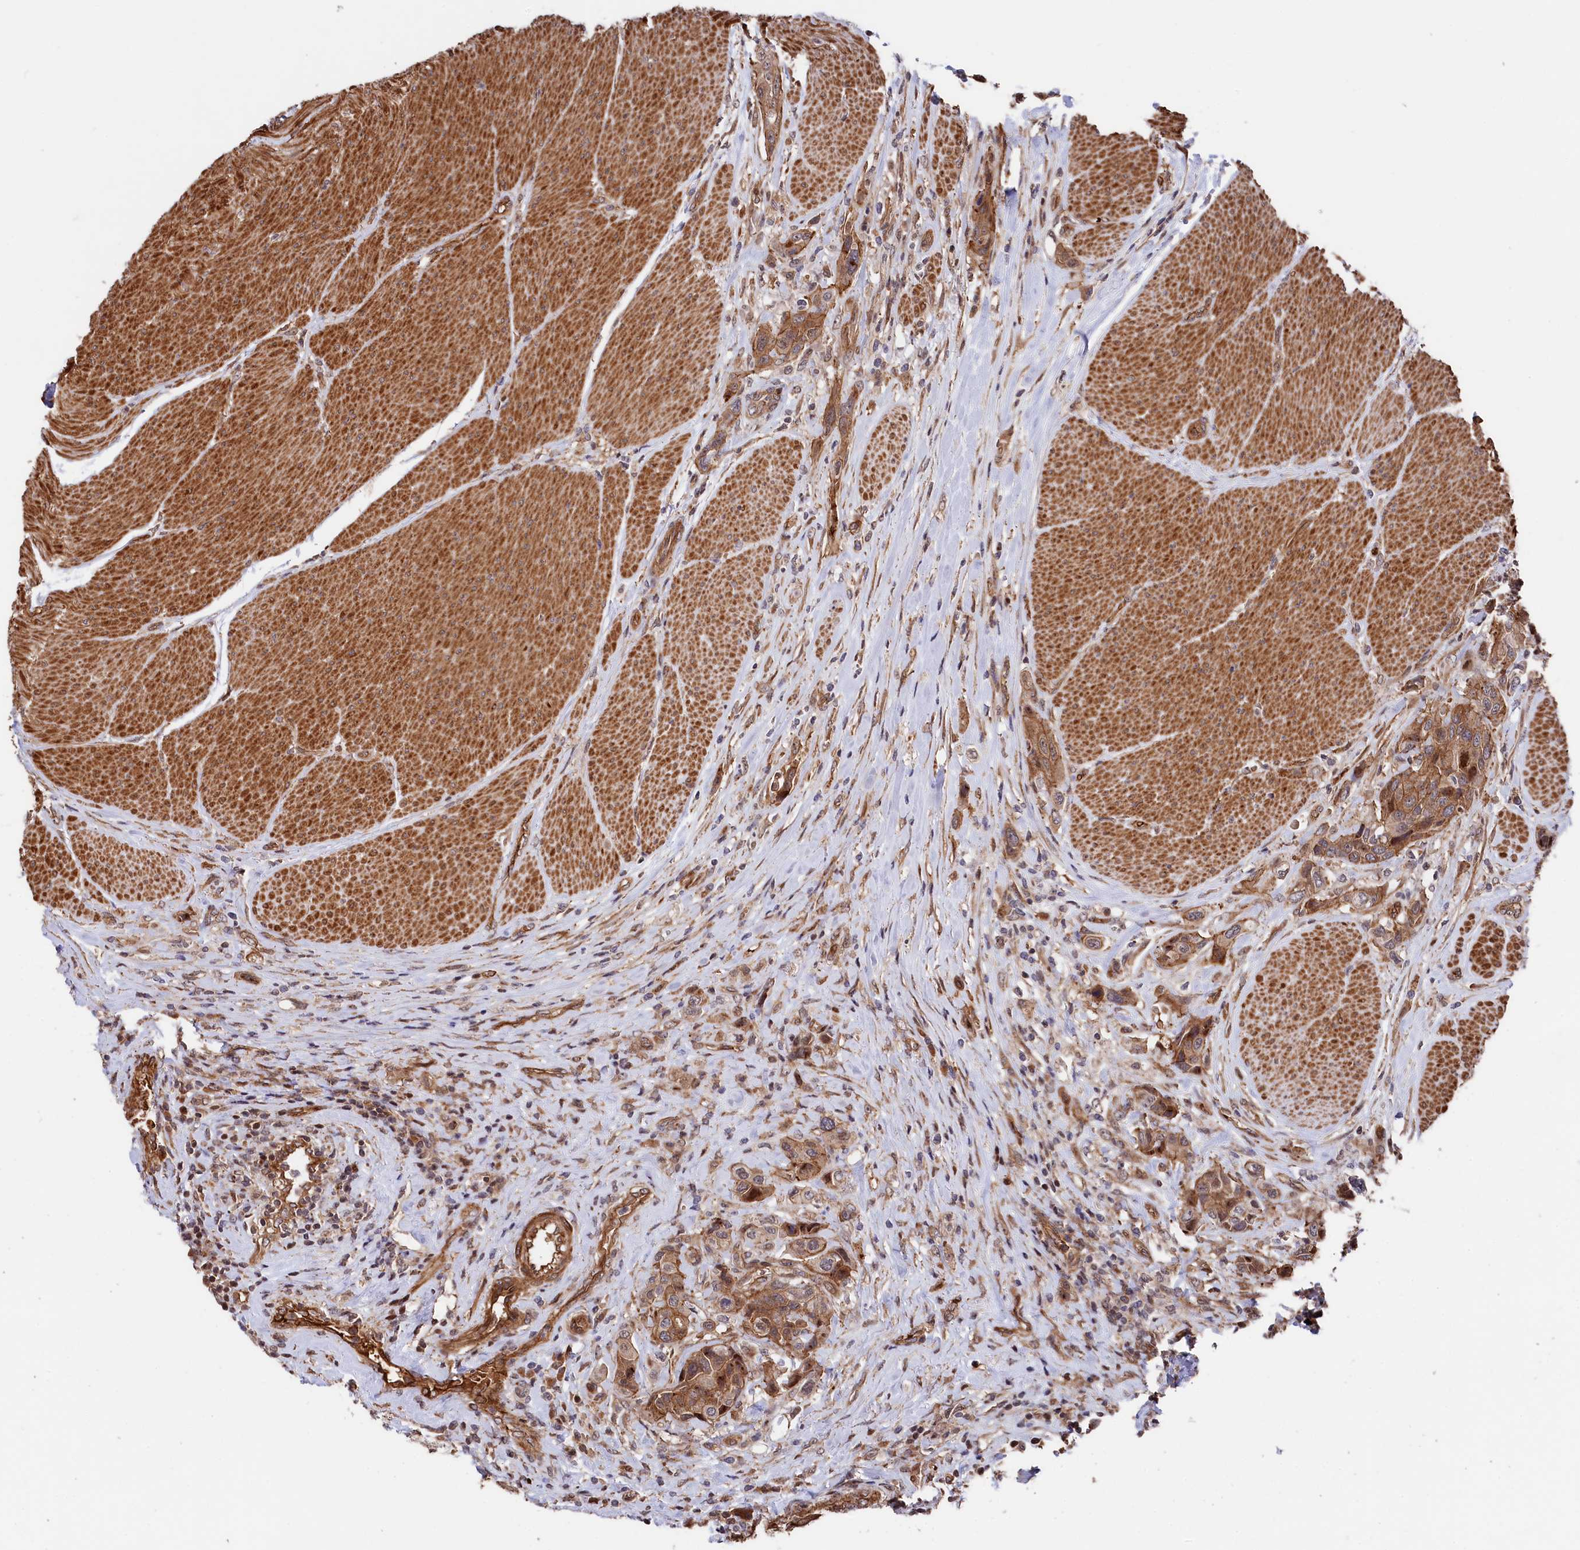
{"staining": {"intensity": "moderate", "quantity": ">75%", "location": "cytoplasmic/membranous"}, "tissue": "urothelial cancer", "cell_type": "Tumor cells", "image_type": "cancer", "snomed": [{"axis": "morphology", "description": "Urothelial carcinoma, High grade"}, {"axis": "topography", "description": "Urinary bladder"}], "caption": "Protein staining displays moderate cytoplasmic/membranous positivity in about >75% of tumor cells in urothelial cancer.", "gene": "TNKS1BP1", "patient": {"sex": "male", "age": 50}}